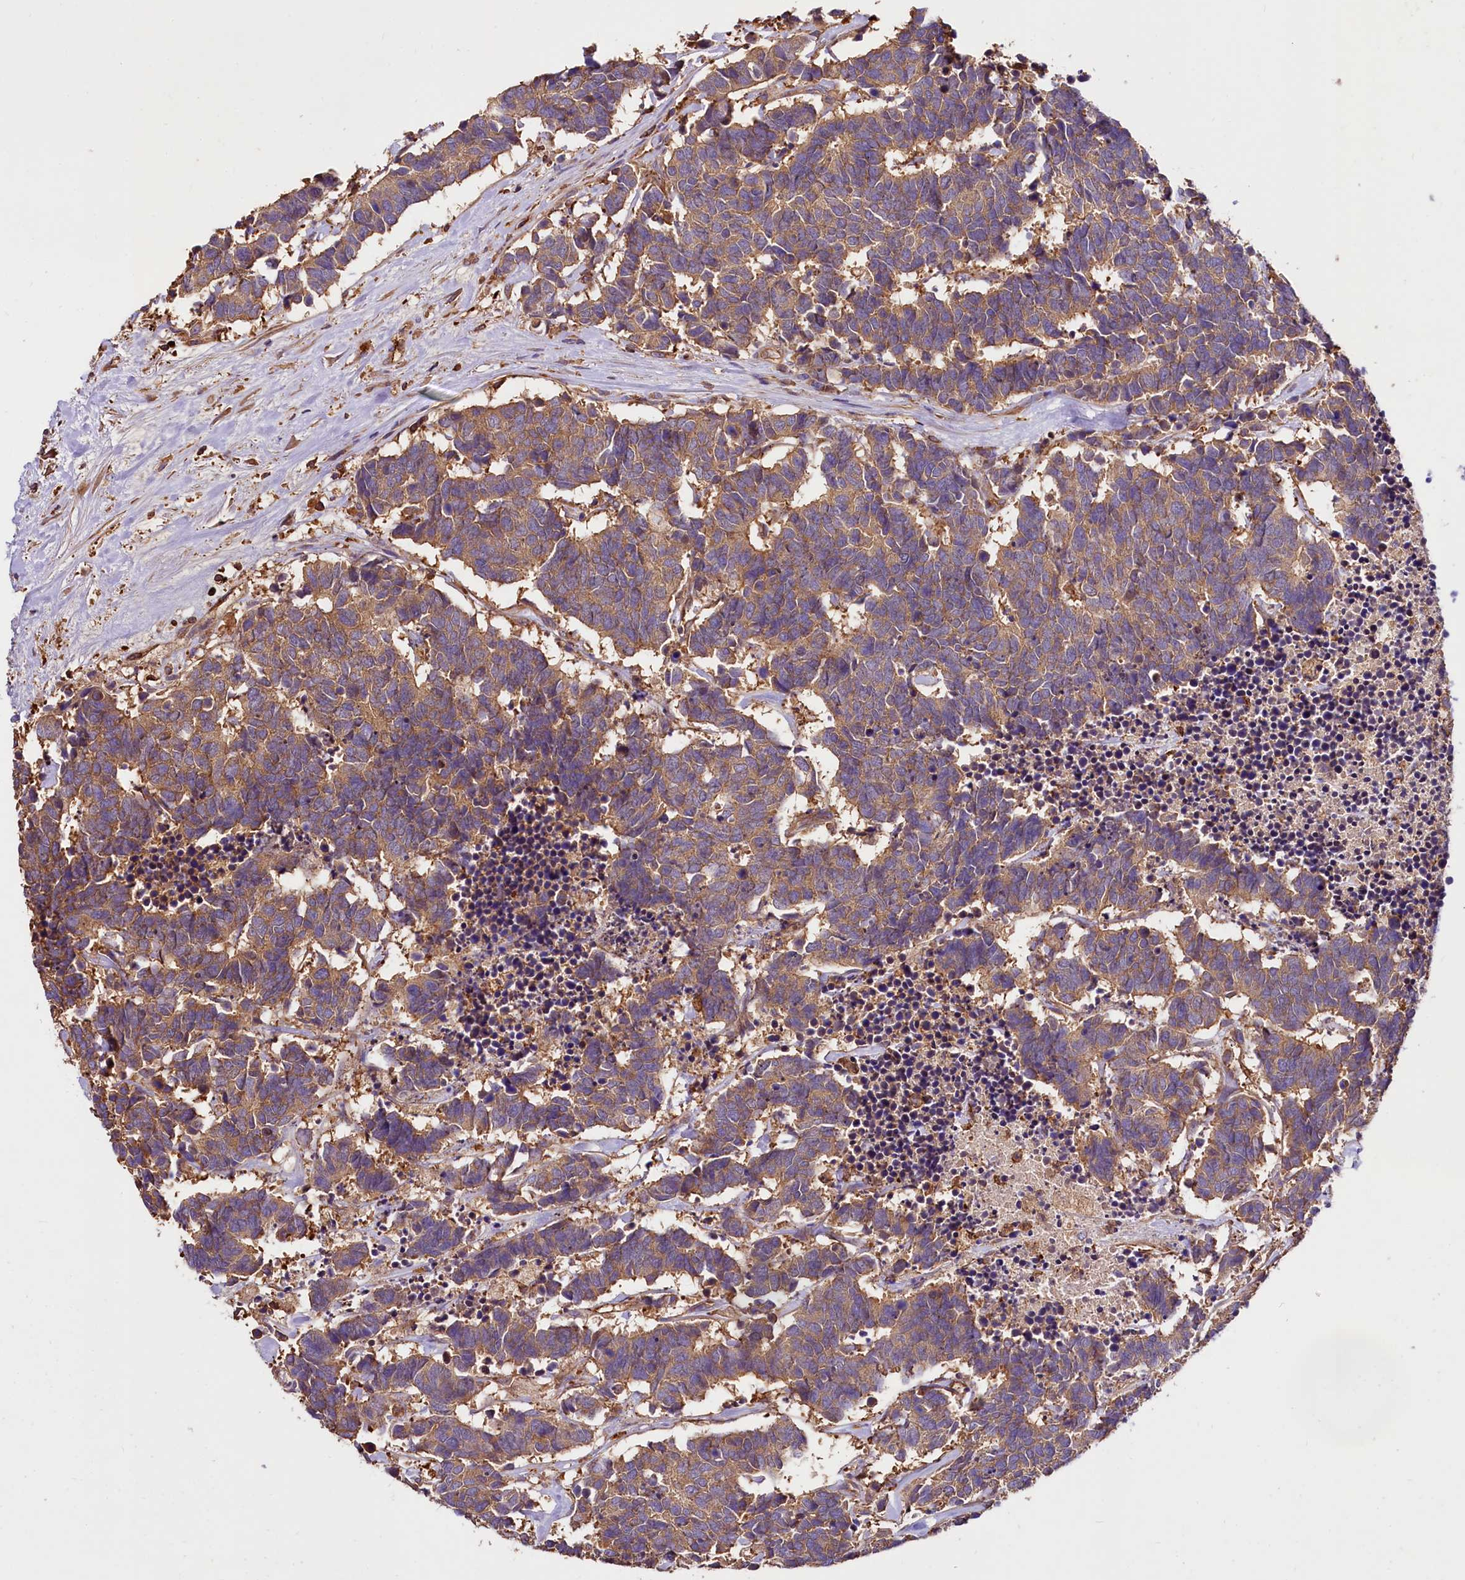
{"staining": {"intensity": "moderate", "quantity": ">75%", "location": "cytoplasmic/membranous"}, "tissue": "carcinoid", "cell_type": "Tumor cells", "image_type": "cancer", "snomed": [{"axis": "morphology", "description": "Carcinoma, NOS"}, {"axis": "morphology", "description": "Carcinoid, malignant, NOS"}, {"axis": "topography", "description": "Urinary bladder"}], "caption": "Carcinoid was stained to show a protein in brown. There is medium levels of moderate cytoplasmic/membranous expression in about >75% of tumor cells. The staining is performed using DAB (3,3'-diaminobenzidine) brown chromogen to label protein expression. The nuclei are counter-stained blue using hematoxylin.", "gene": "RARS2", "patient": {"sex": "male", "age": 57}}